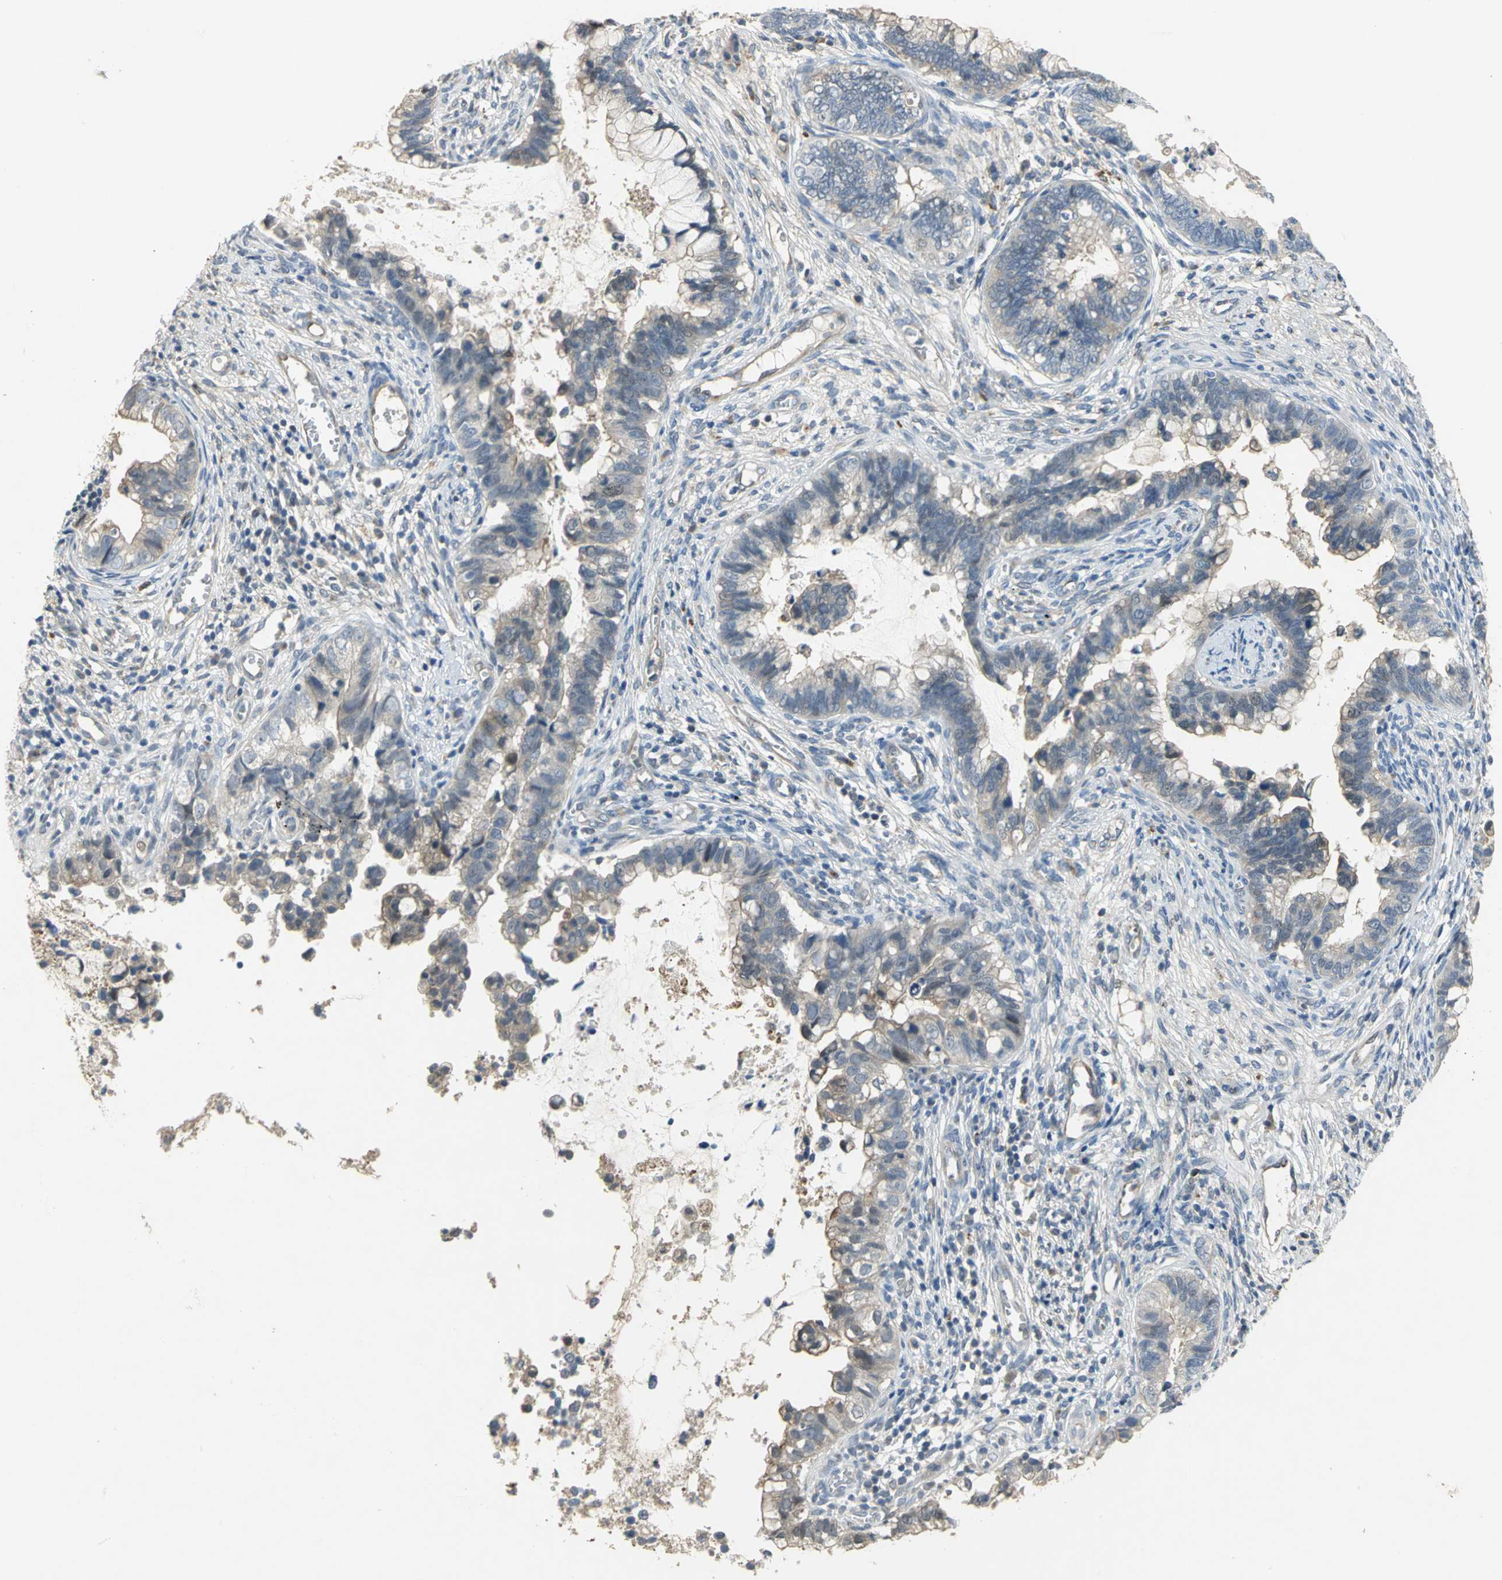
{"staining": {"intensity": "moderate", "quantity": "<25%", "location": "cytoplasmic/membranous"}, "tissue": "cervical cancer", "cell_type": "Tumor cells", "image_type": "cancer", "snomed": [{"axis": "morphology", "description": "Adenocarcinoma, NOS"}, {"axis": "topography", "description": "Cervix"}], "caption": "Immunohistochemistry (IHC) (DAB (3,3'-diaminobenzidine)) staining of cervical adenocarcinoma displays moderate cytoplasmic/membranous protein expression in approximately <25% of tumor cells.", "gene": "IL17RB", "patient": {"sex": "female", "age": 44}}